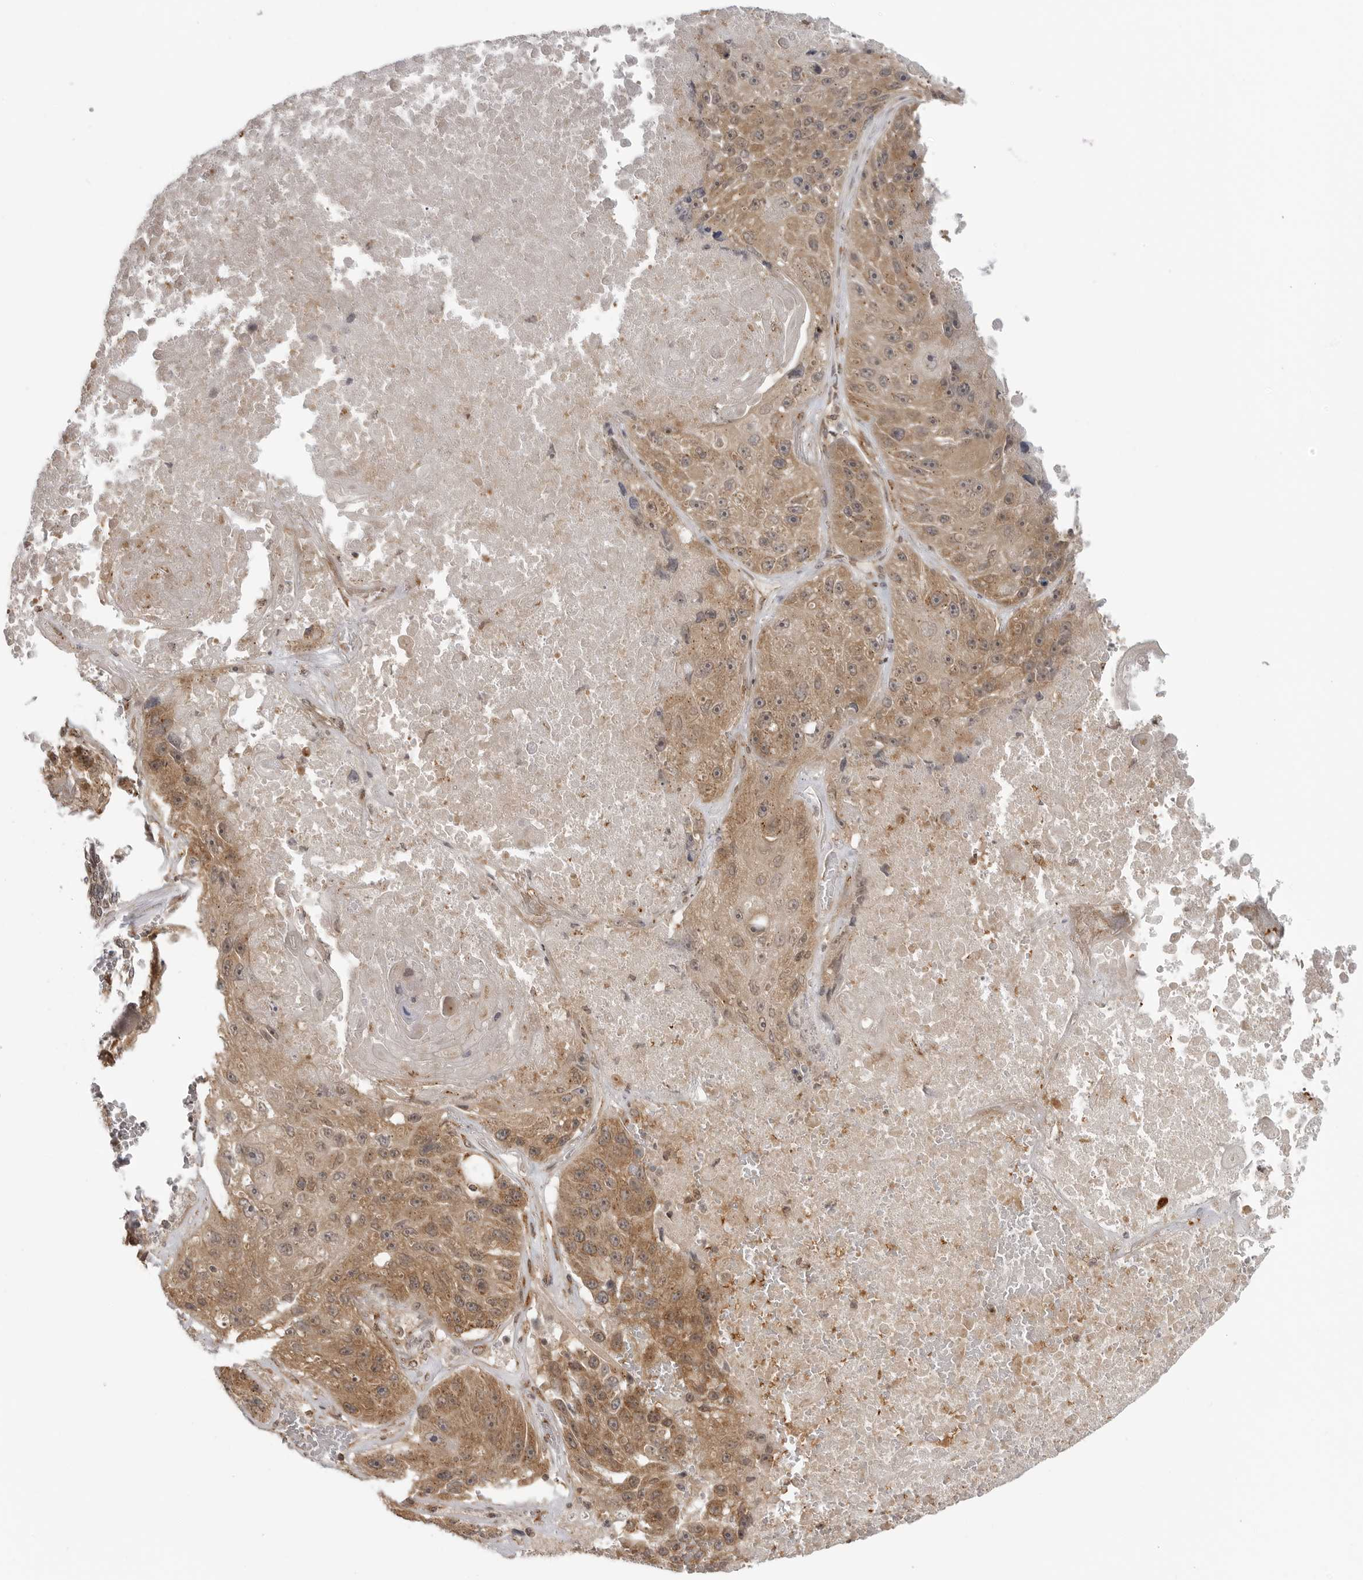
{"staining": {"intensity": "moderate", "quantity": ">75%", "location": "cytoplasmic/membranous"}, "tissue": "lung cancer", "cell_type": "Tumor cells", "image_type": "cancer", "snomed": [{"axis": "morphology", "description": "Squamous cell carcinoma, NOS"}, {"axis": "topography", "description": "Lung"}], "caption": "Squamous cell carcinoma (lung) was stained to show a protein in brown. There is medium levels of moderate cytoplasmic/membranous expression in about >75% of tumor cells.", "gene": "COPA", "patient": {"sex": "male", "age": 61}}